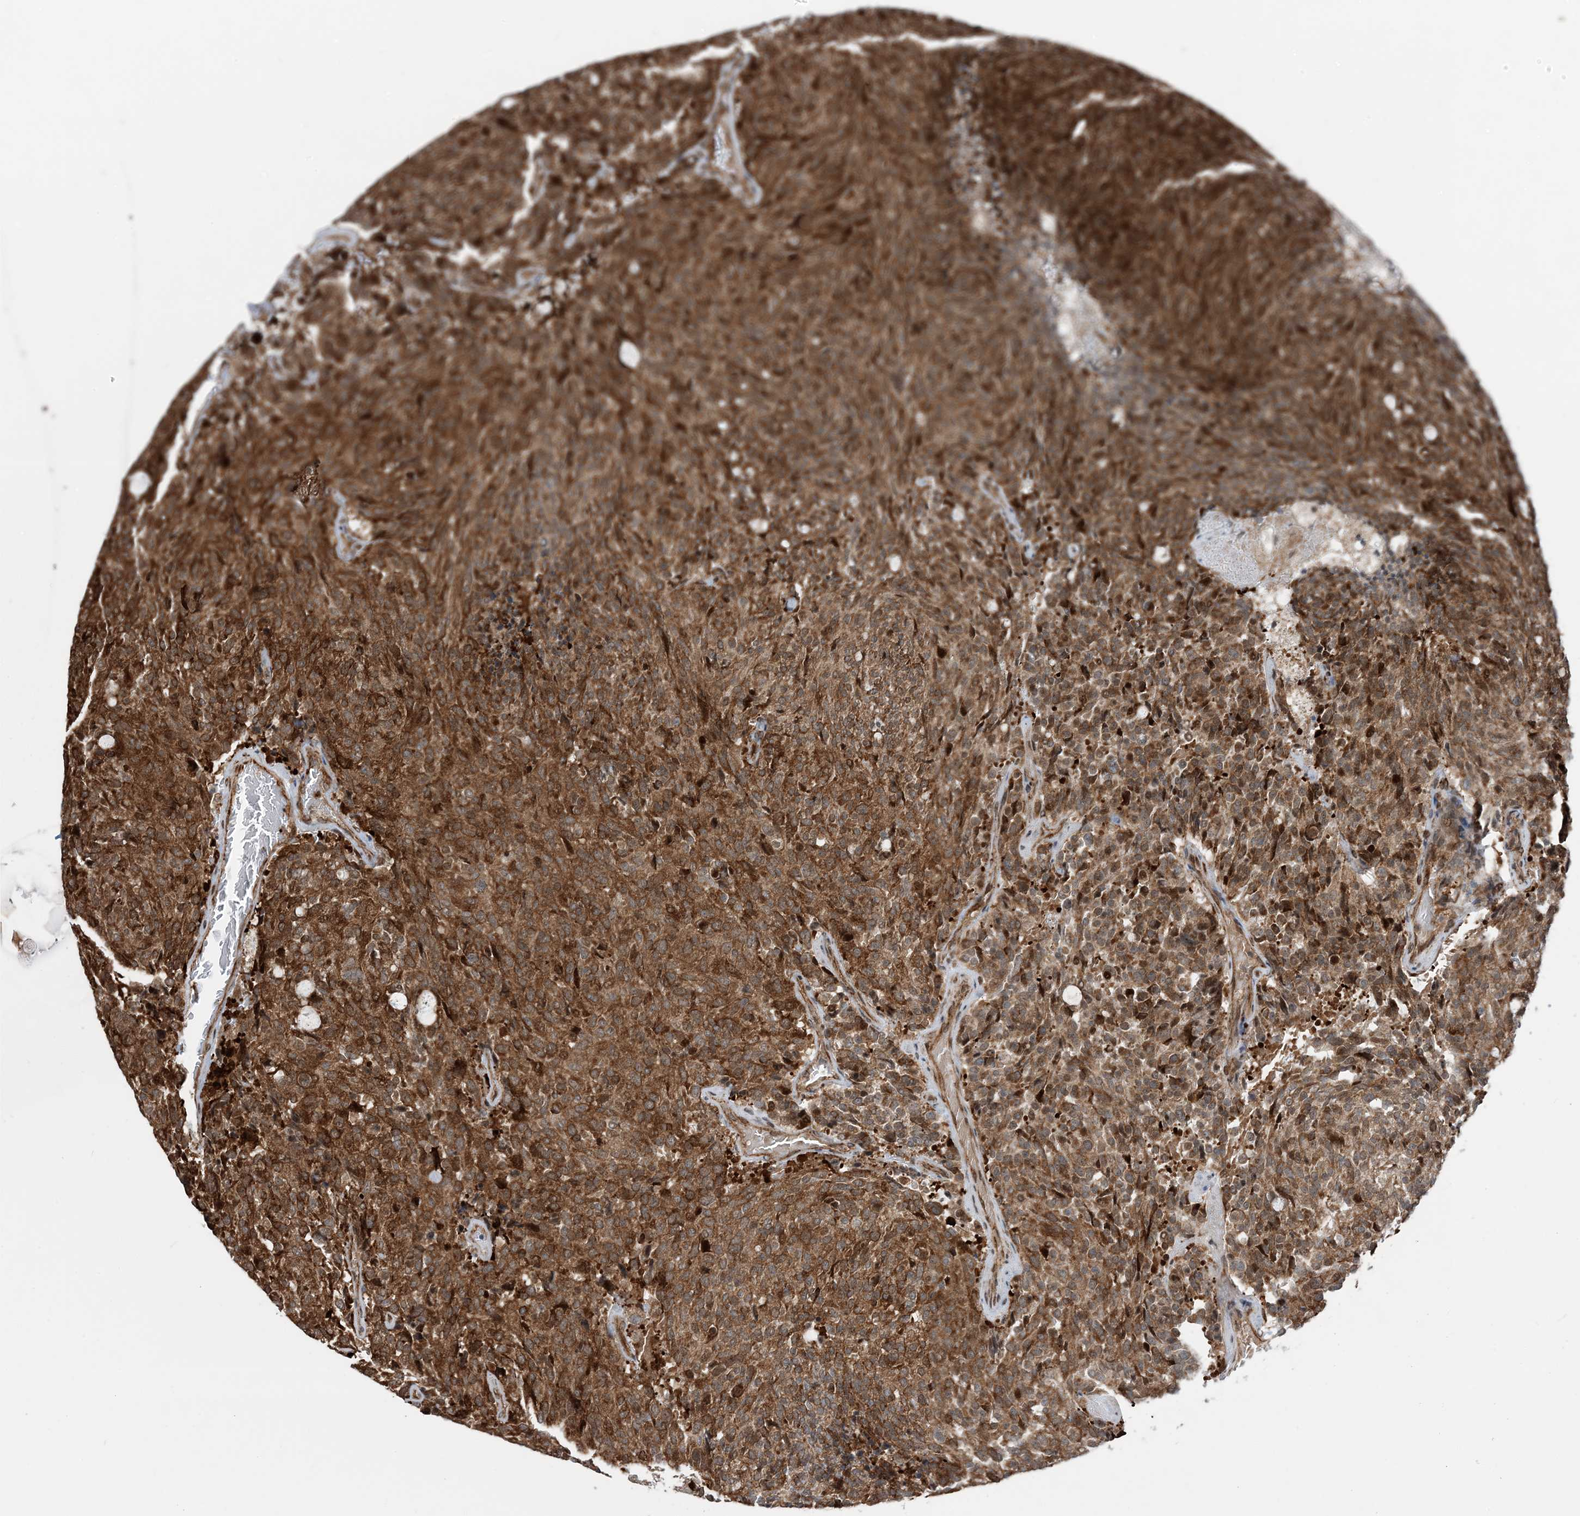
{"staining": {"intensity": "moderate", "quantity": ">75%", "location": "cytoplasmic/membranous"}, "tissue": "carcinoid", "cell_type": "Tumor cells", "image_type": "cancer", "snomed": [{"axis": "morphology", "description": "Carcinoid, malignant, NOS"}, {"axis": "topography", "description": "Pancreas"}], "caption": "Malignant carcinoid was stained to show a protein in brown. There is medium levels of moderate cytoplasmic/membranous staining in approximately >75% of tumor cells.", "gene": "EDEM2", "patient": {"sex": "female", "age": 54}}